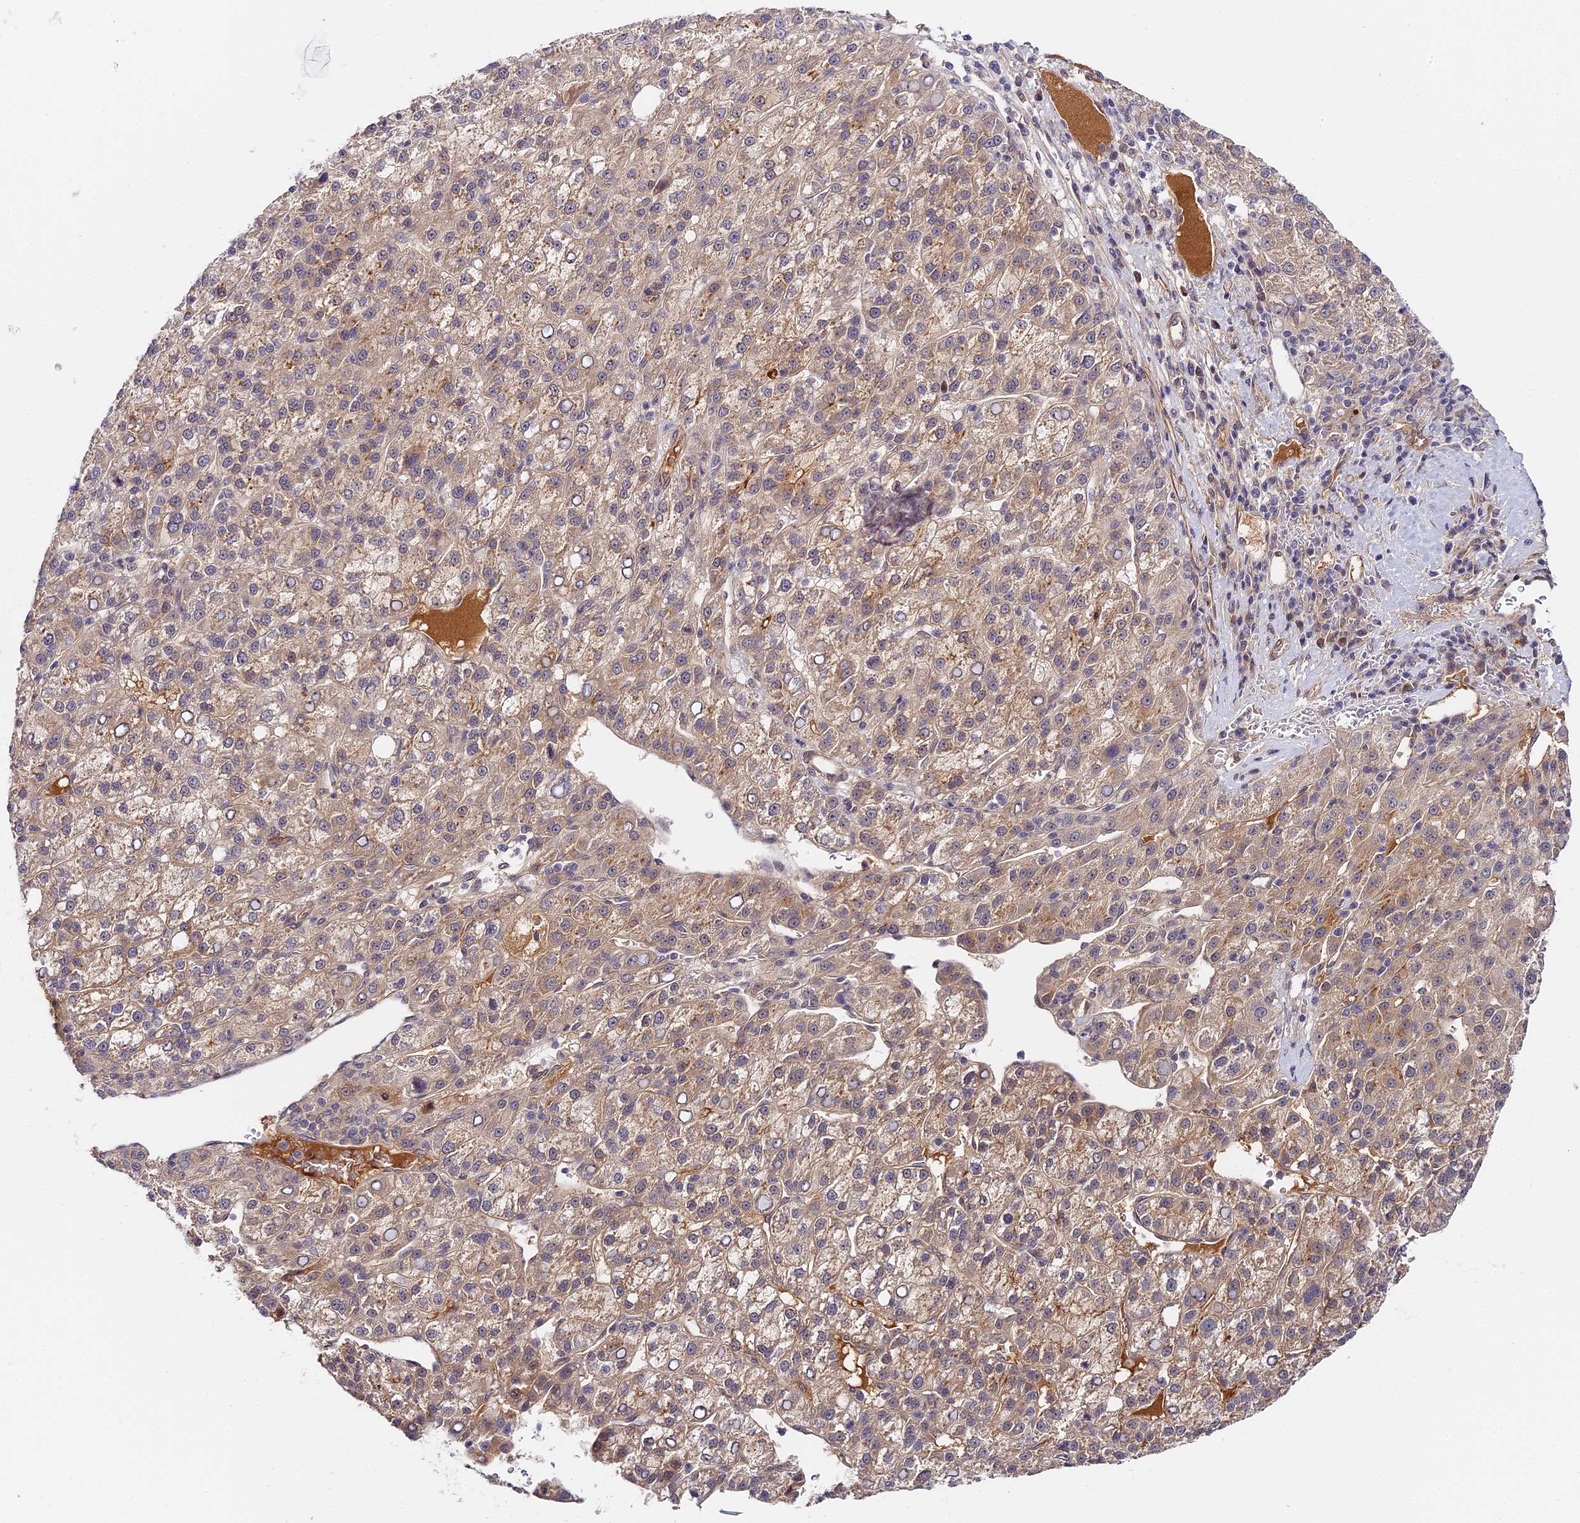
{"staining": {"intensity": "weak", "quantity": ">75%", "location": "cytoplasmic/membranous"}, "tissue": "liver cancer", "cell_type": "Tumor cells", "image_type": "cancer", "snomed": [{"axis": "morphology", "description": "Carcinoma, Hepatocellular, NOS"}, {"axis": "topography", "description": "Liver"}], "caption": "Immunohistochemistry of liver cancer (hepatocellular carcinoma) shows low levels of weak cytoplasmic/membranous positivity in about >75% of tumor cells.", "gene": "IMPACT", "patient": {"sex": "female", "age": 58}}